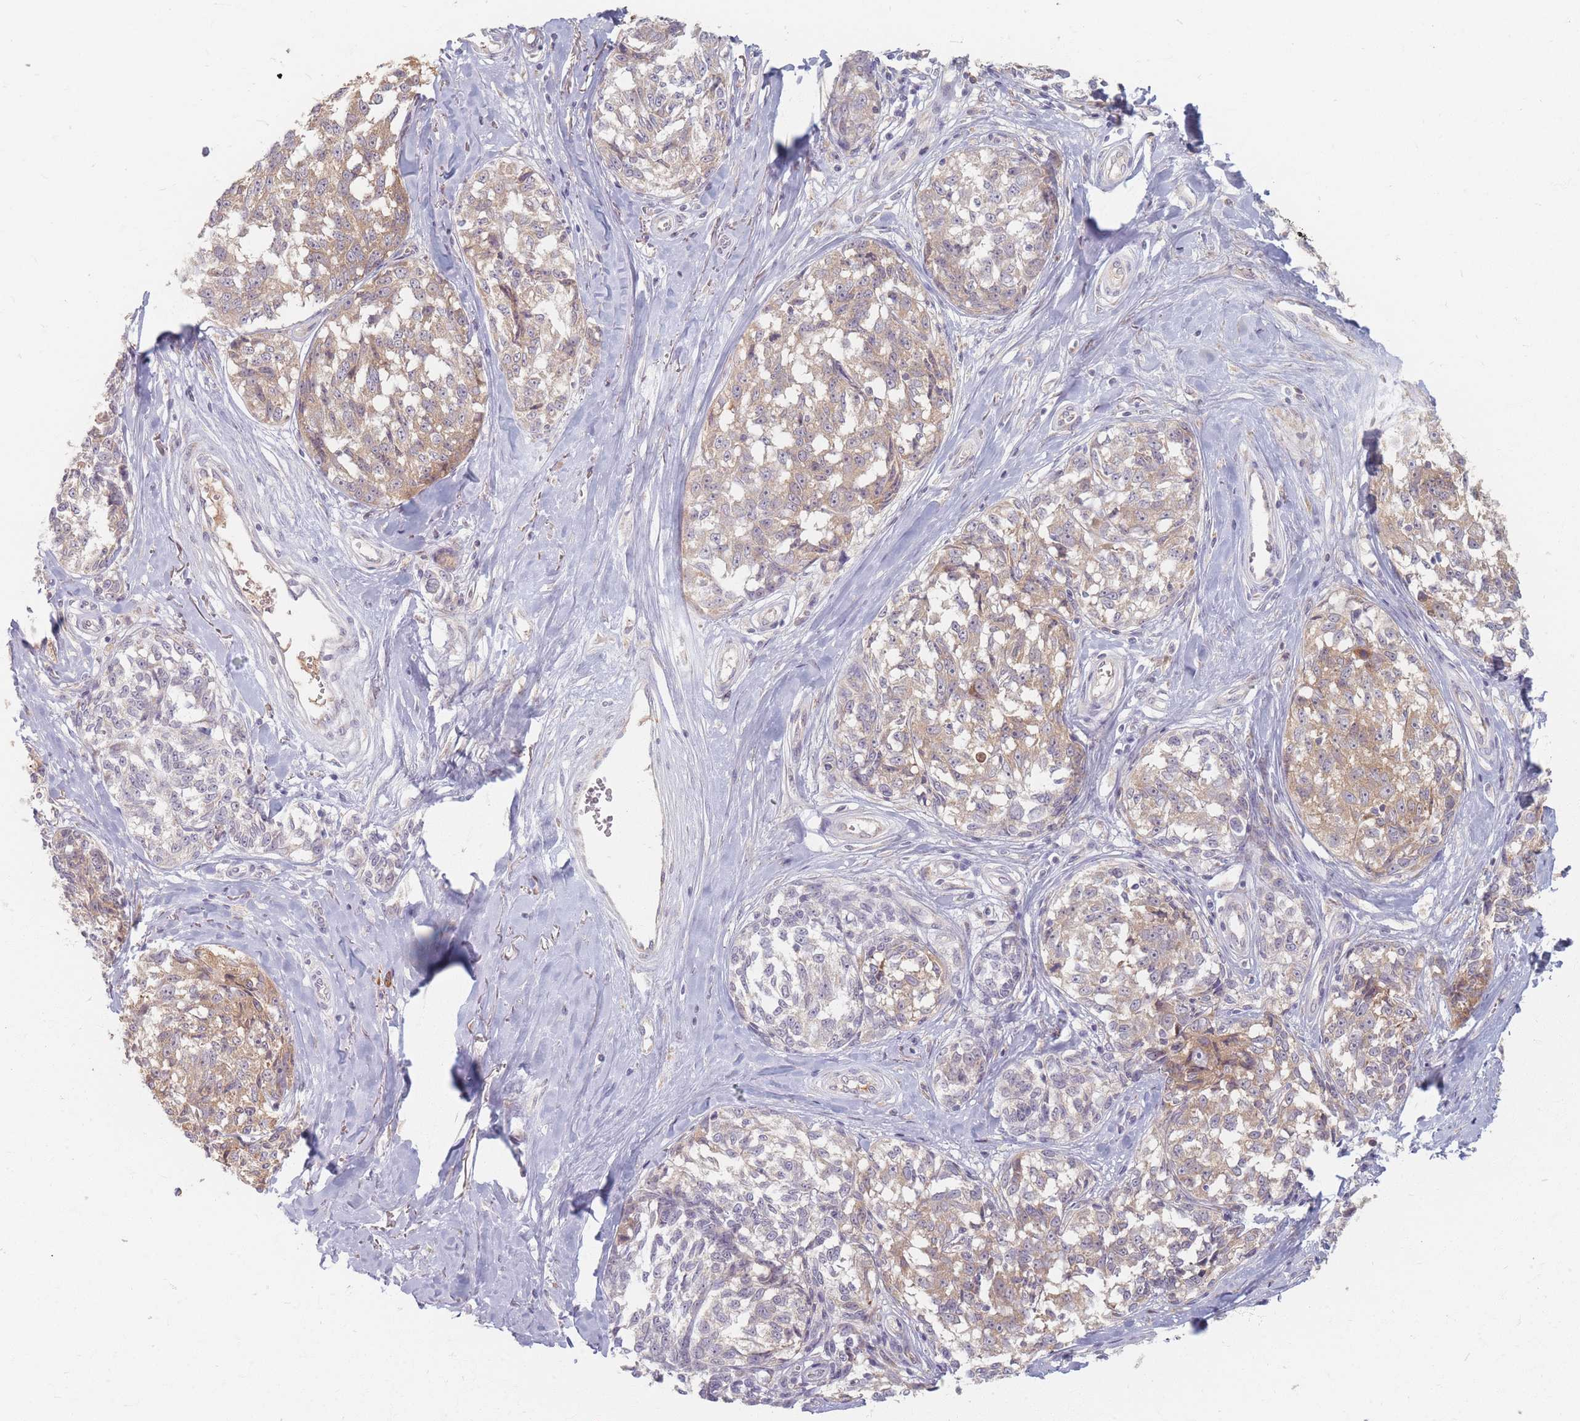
{"staining": {"intensity": "weak", "quantity": "25%-75%", "location": "cytoplasmic/membranous"}, "tissue": "melanoma", "cell_type": "Tumor cells", "image_type": "cancer", "snomed": [{"axis": "morphology", "description": "Normal tissue, NOS"}, {"axis": "morphology", "description": "Malignant melanoma, NOS"}, {"axis": "topography", "description": "Skin"}], "caption": "Immunohistochemical staining of human malignant melanoma exhibits low levels of weak cytoplasmic/membranous positivity in approximately 25%-75% of tumor cells. (Brightfield microscopy of DAB IHC at high magnification).", "gene": "SMIM14", "patient": {"sex": "female", "age": 64}}